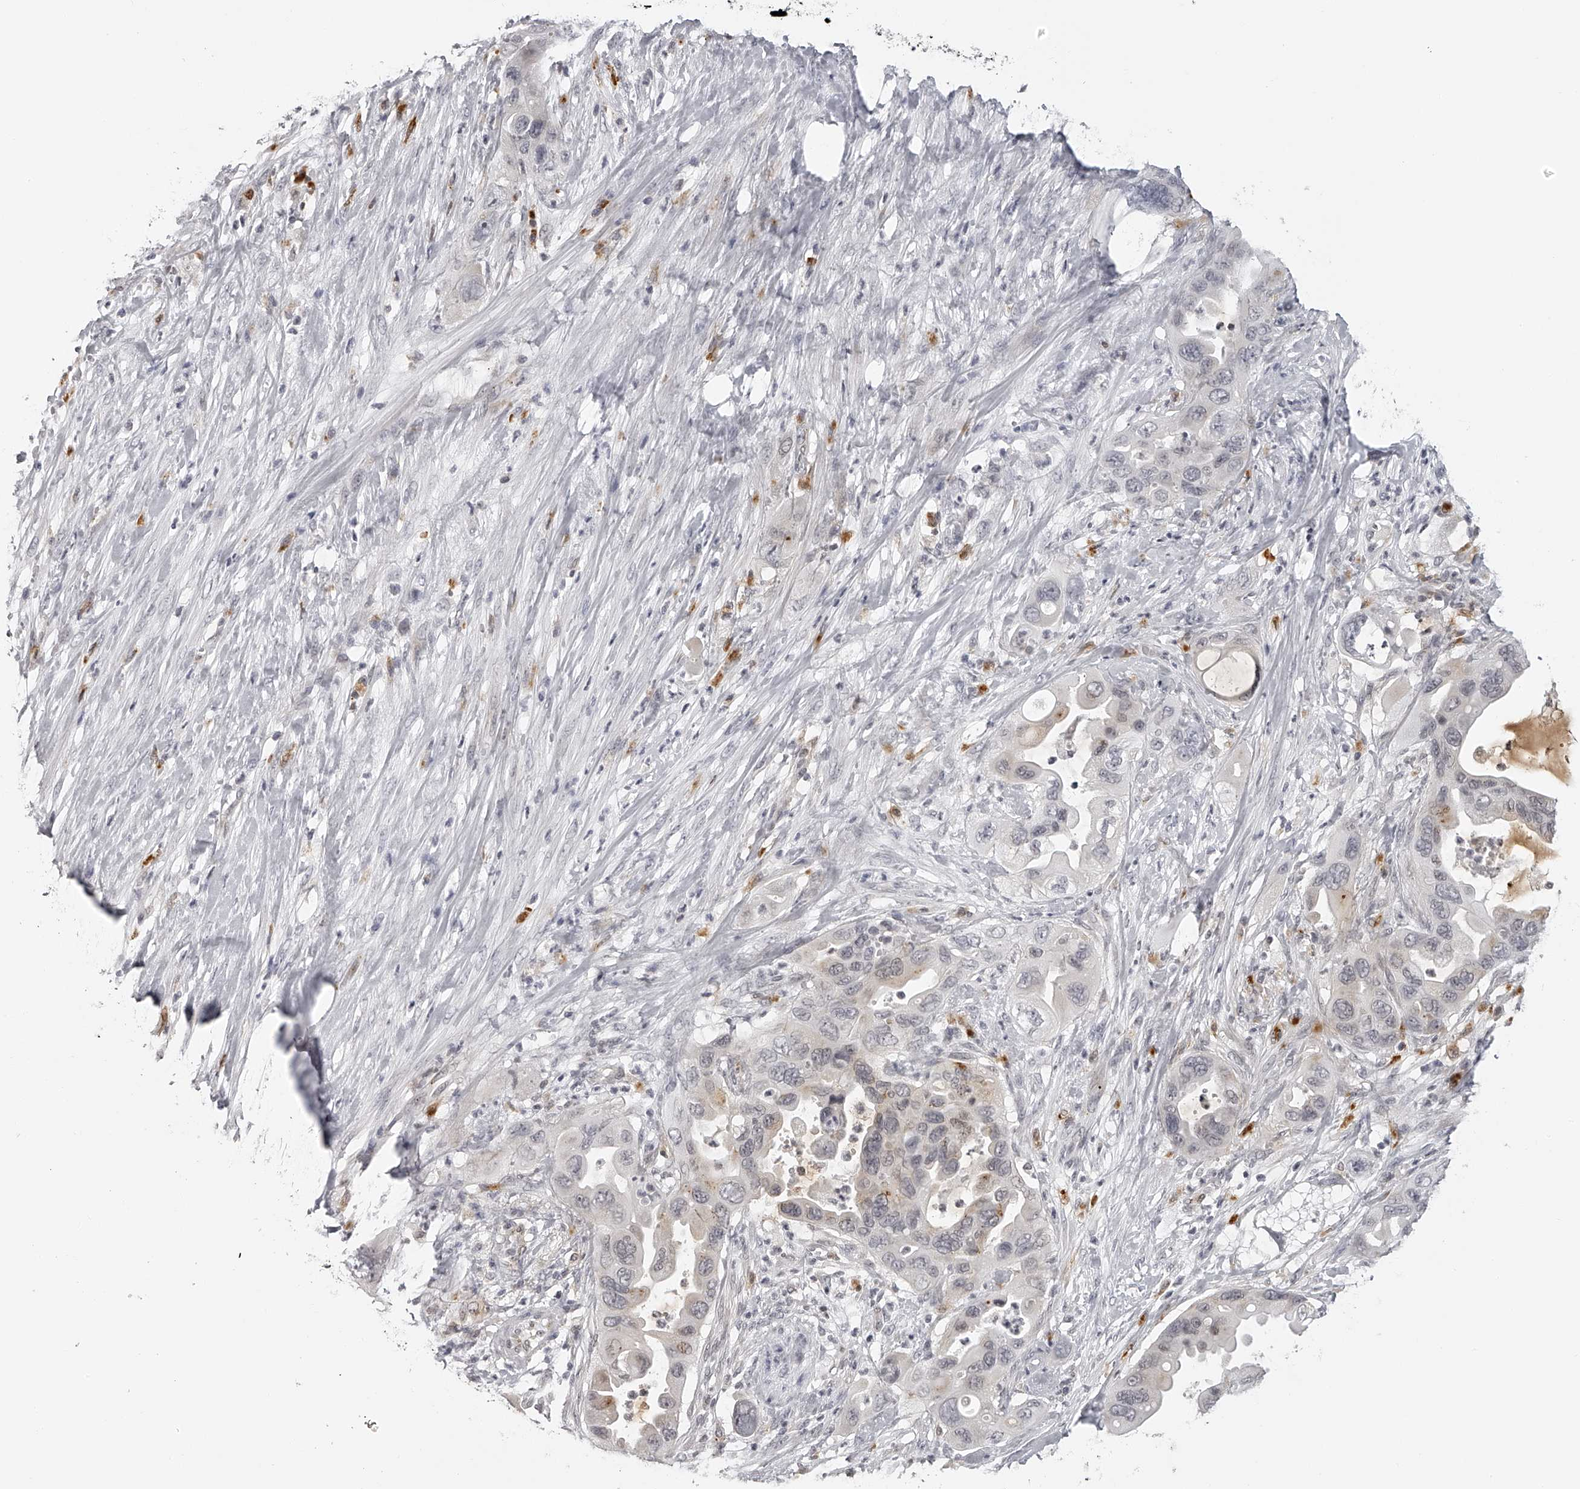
{"staining": {"intensity": "weak", "quantity": "<25%", "location": "cytoplasmic/membranous"}, "tissue": "pancreatic cancer", "cell_type": "Tumor cells", "image_type": "cancer", "snomed": [{"axis": "morphology", "description": "Adenocarcinoma, NOS"}, {"axis": "topography", "description": "Pancreas"}], "caption": "Protein analysis of pancreatic cancer exhibits no significant expression in tumor cells.", "gene": "RNF220", "patient": {"sex": "female", "age": 71}}